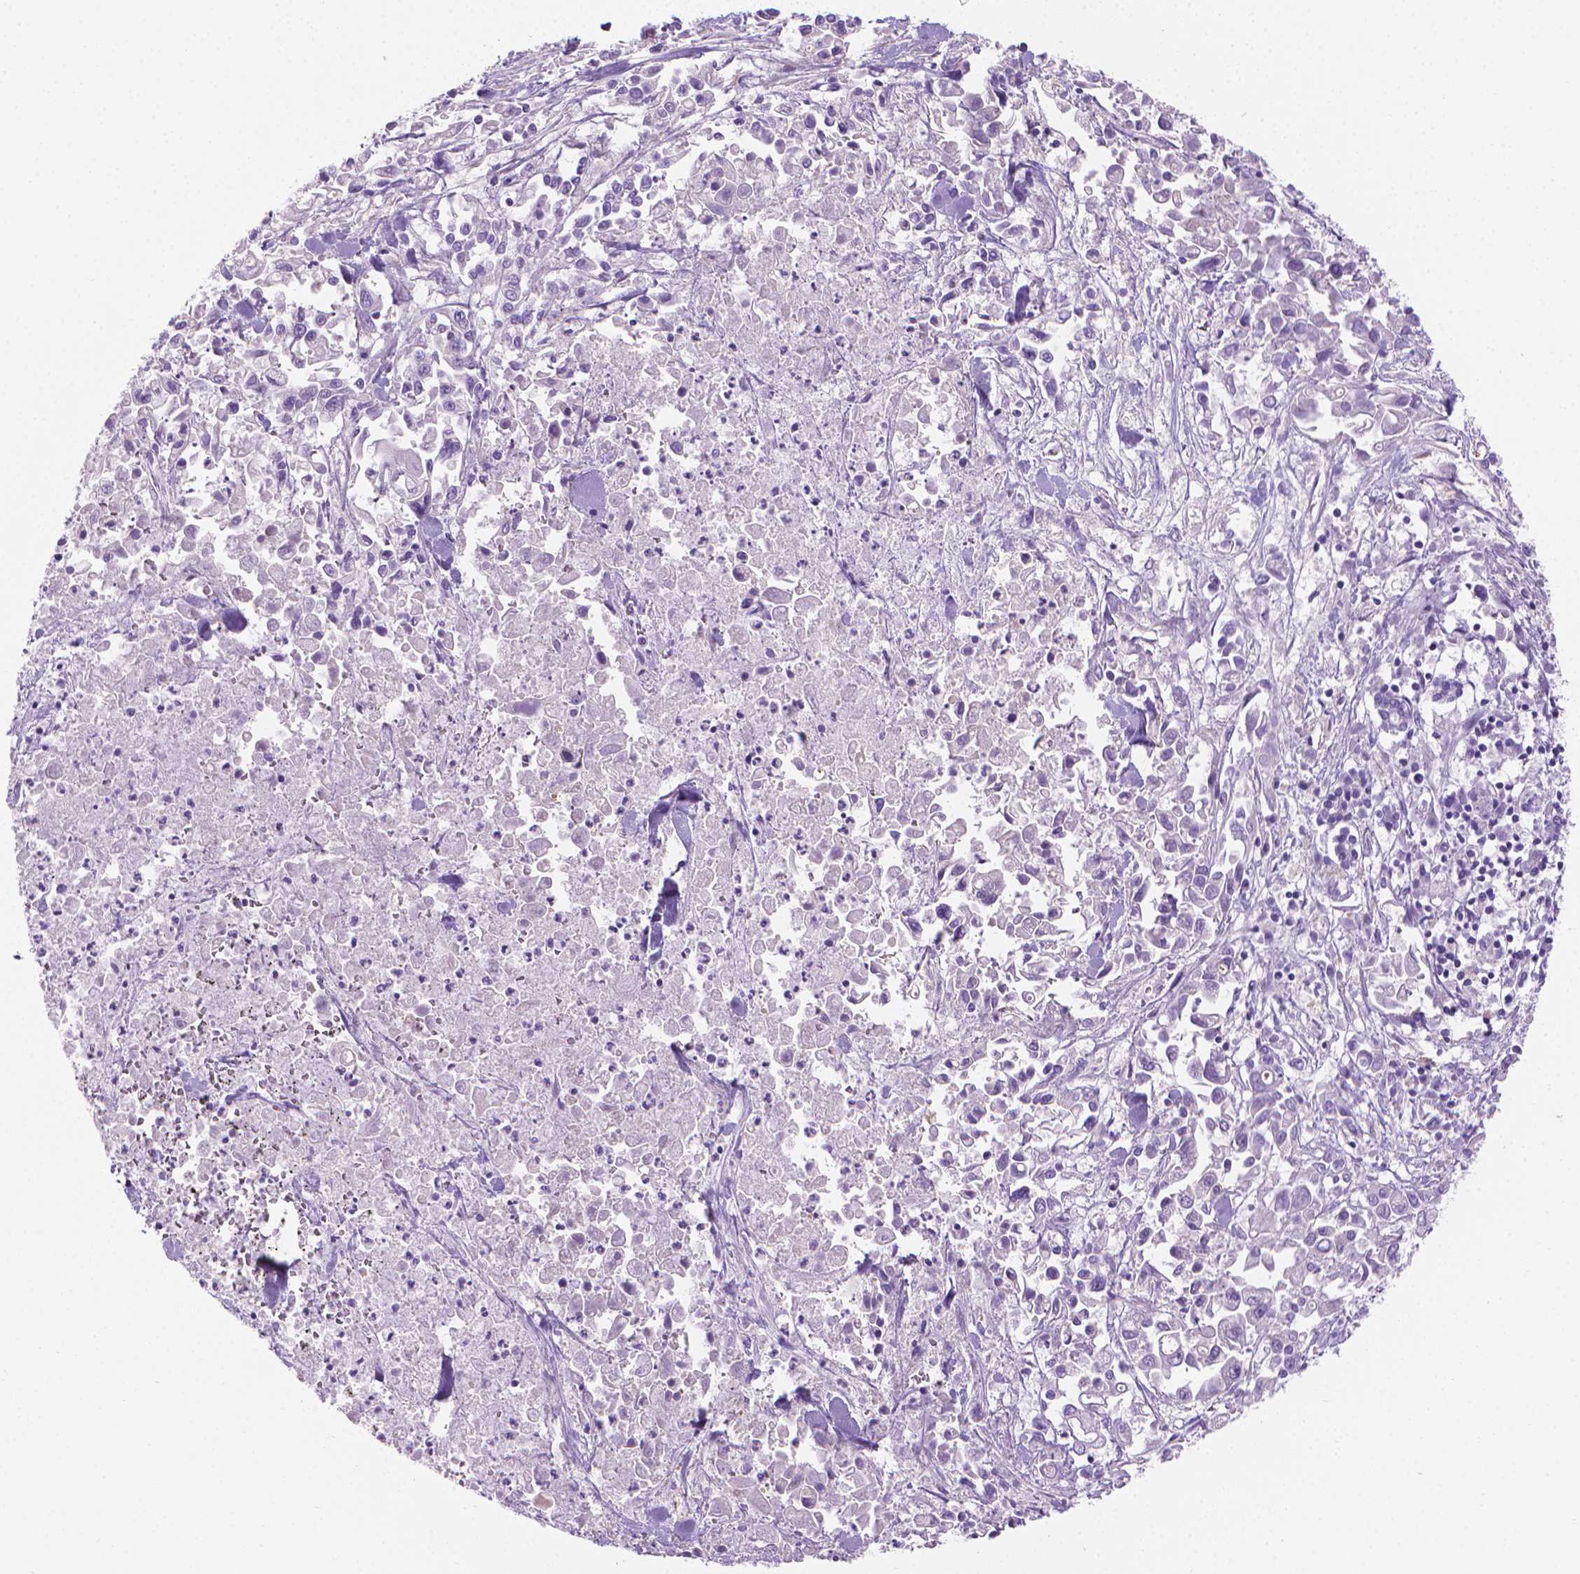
{"staining": {"intensity": "negative", "quantity": "none", "location": "none"}, "tissue": "pancreatic cancer", "cell_type": "Tumor cells", "image_type": "cancer", "snomed": [{"axis": "morphology", "description": "Adenocarcinoma, NOS"}, {"axis": "topography", "description": "Pancreas"}], "caption": "Immunohistochemical staining of pancreatic adenocarcinoma shows no significant staining in tumor cells.", "gene": "FASN", "patient": {"sex": "female", "age": 83}}